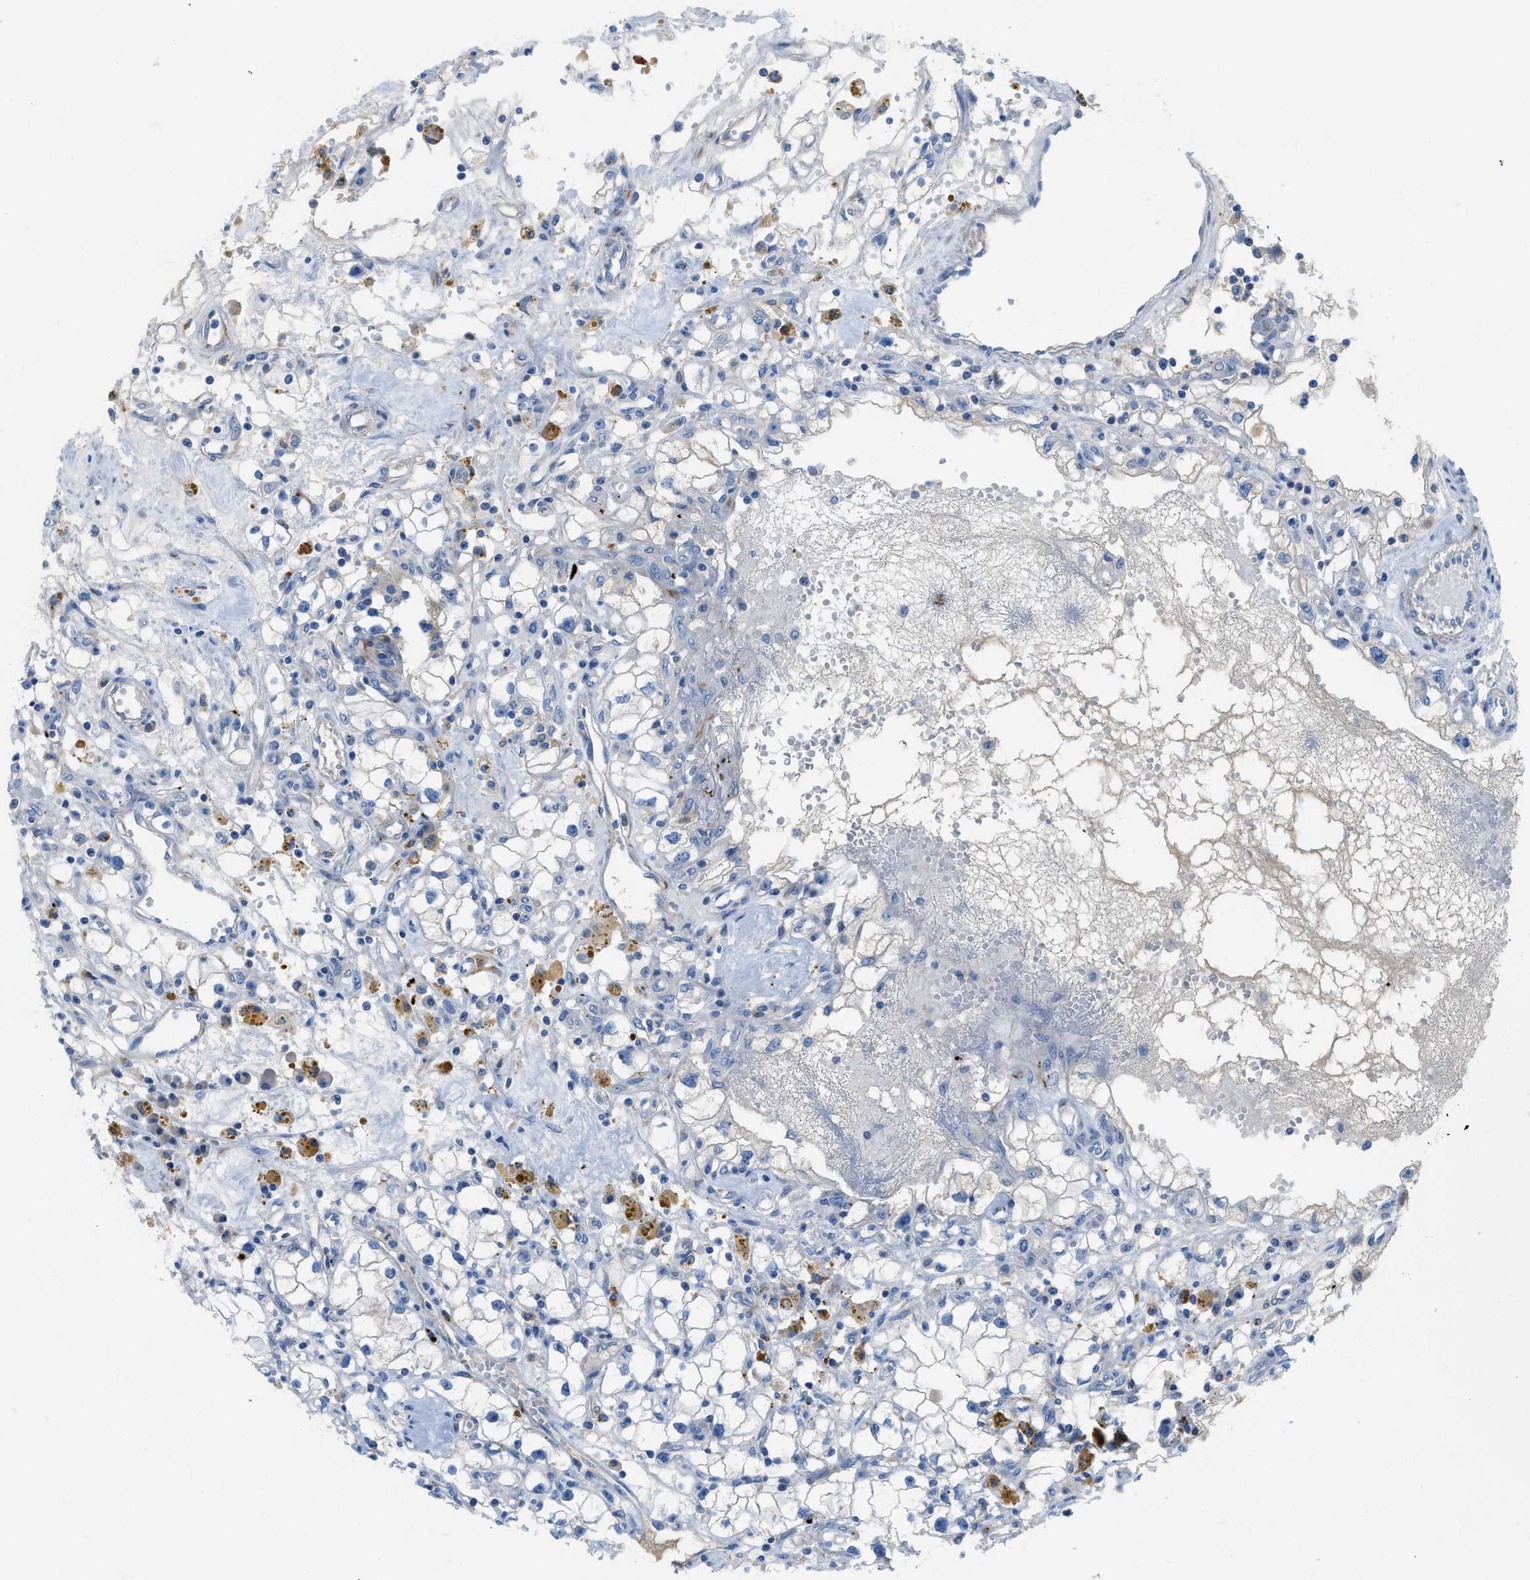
{"staining": {"intensity": "negative", "quantity": "none", "location": "none"}, "tissue": "renal cancer", "cell_type": "Tumor cells", "image_type": "cancer", "snomed": [{"axis": "morphology", "description": "Adenocarcinoma, NOS"}, {"axis": "topography", "description": "Kidney"}], "caption": "Immunohistochemistry (IHC) of human renal cancer (adenocarcinoma) displays no staining in tumor cells.", "gene": "XCR1", "patient": {"sex": "male", "age": 56}}